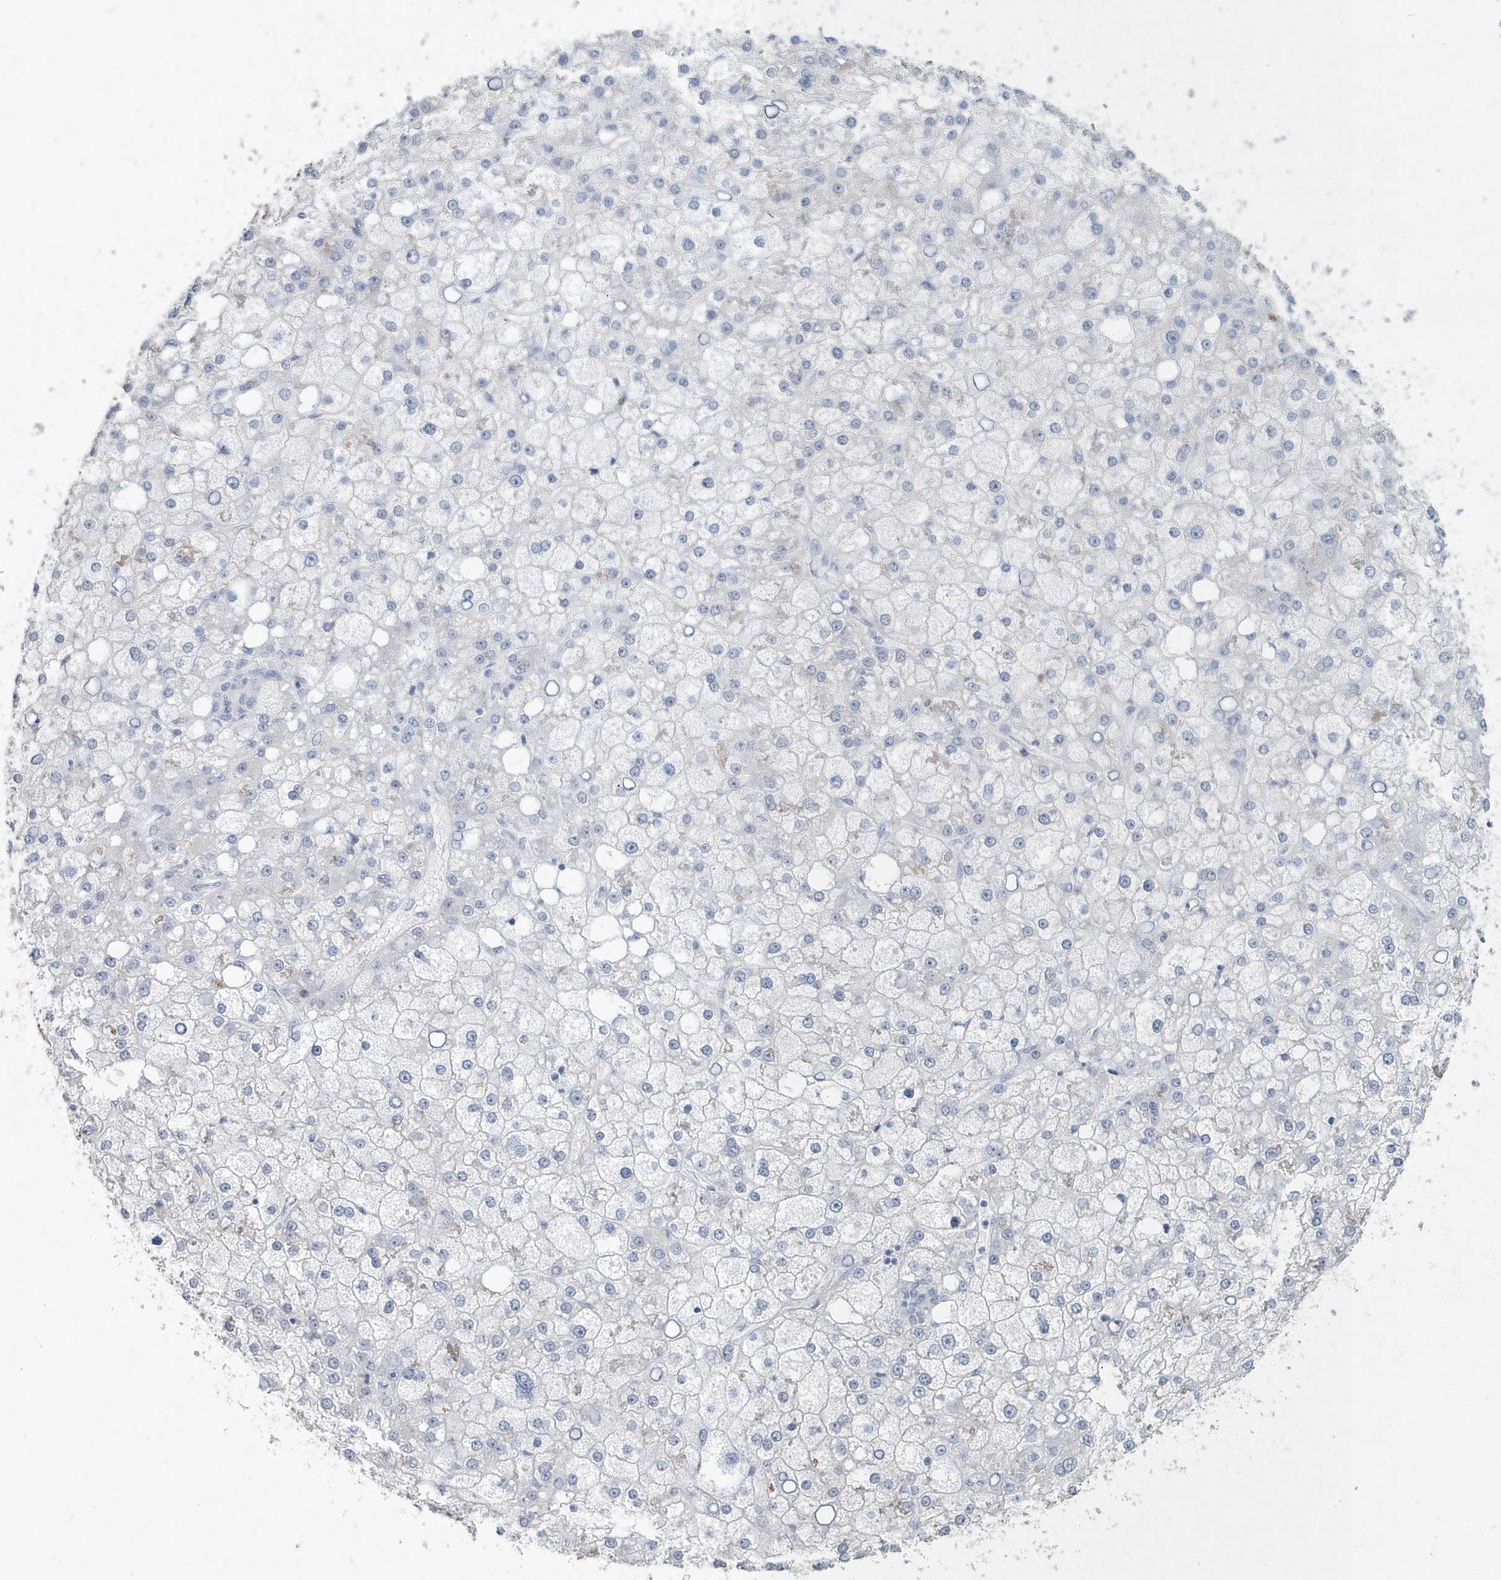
{"staining": {"intensity": "negative", "quantity": "none", "location": "none"}, "tissue": "liver cancer", "cell_type": "Tumor cells", "image_type": "cancer", "snomed": [{"axis": "morphology", "description": "Carcinoma, Hepatocellular, NOS"}, {"axis": "topography", "description": "Liver"}], "caption": "DAB immunohistochemical staining of human hepatocellular carcinoma (liver) demonstrates no significant expression in tumor cells. Nuclei are stained in blue.", "gene": "MYOT", "patient": {"sex": "male", "age": 67}}